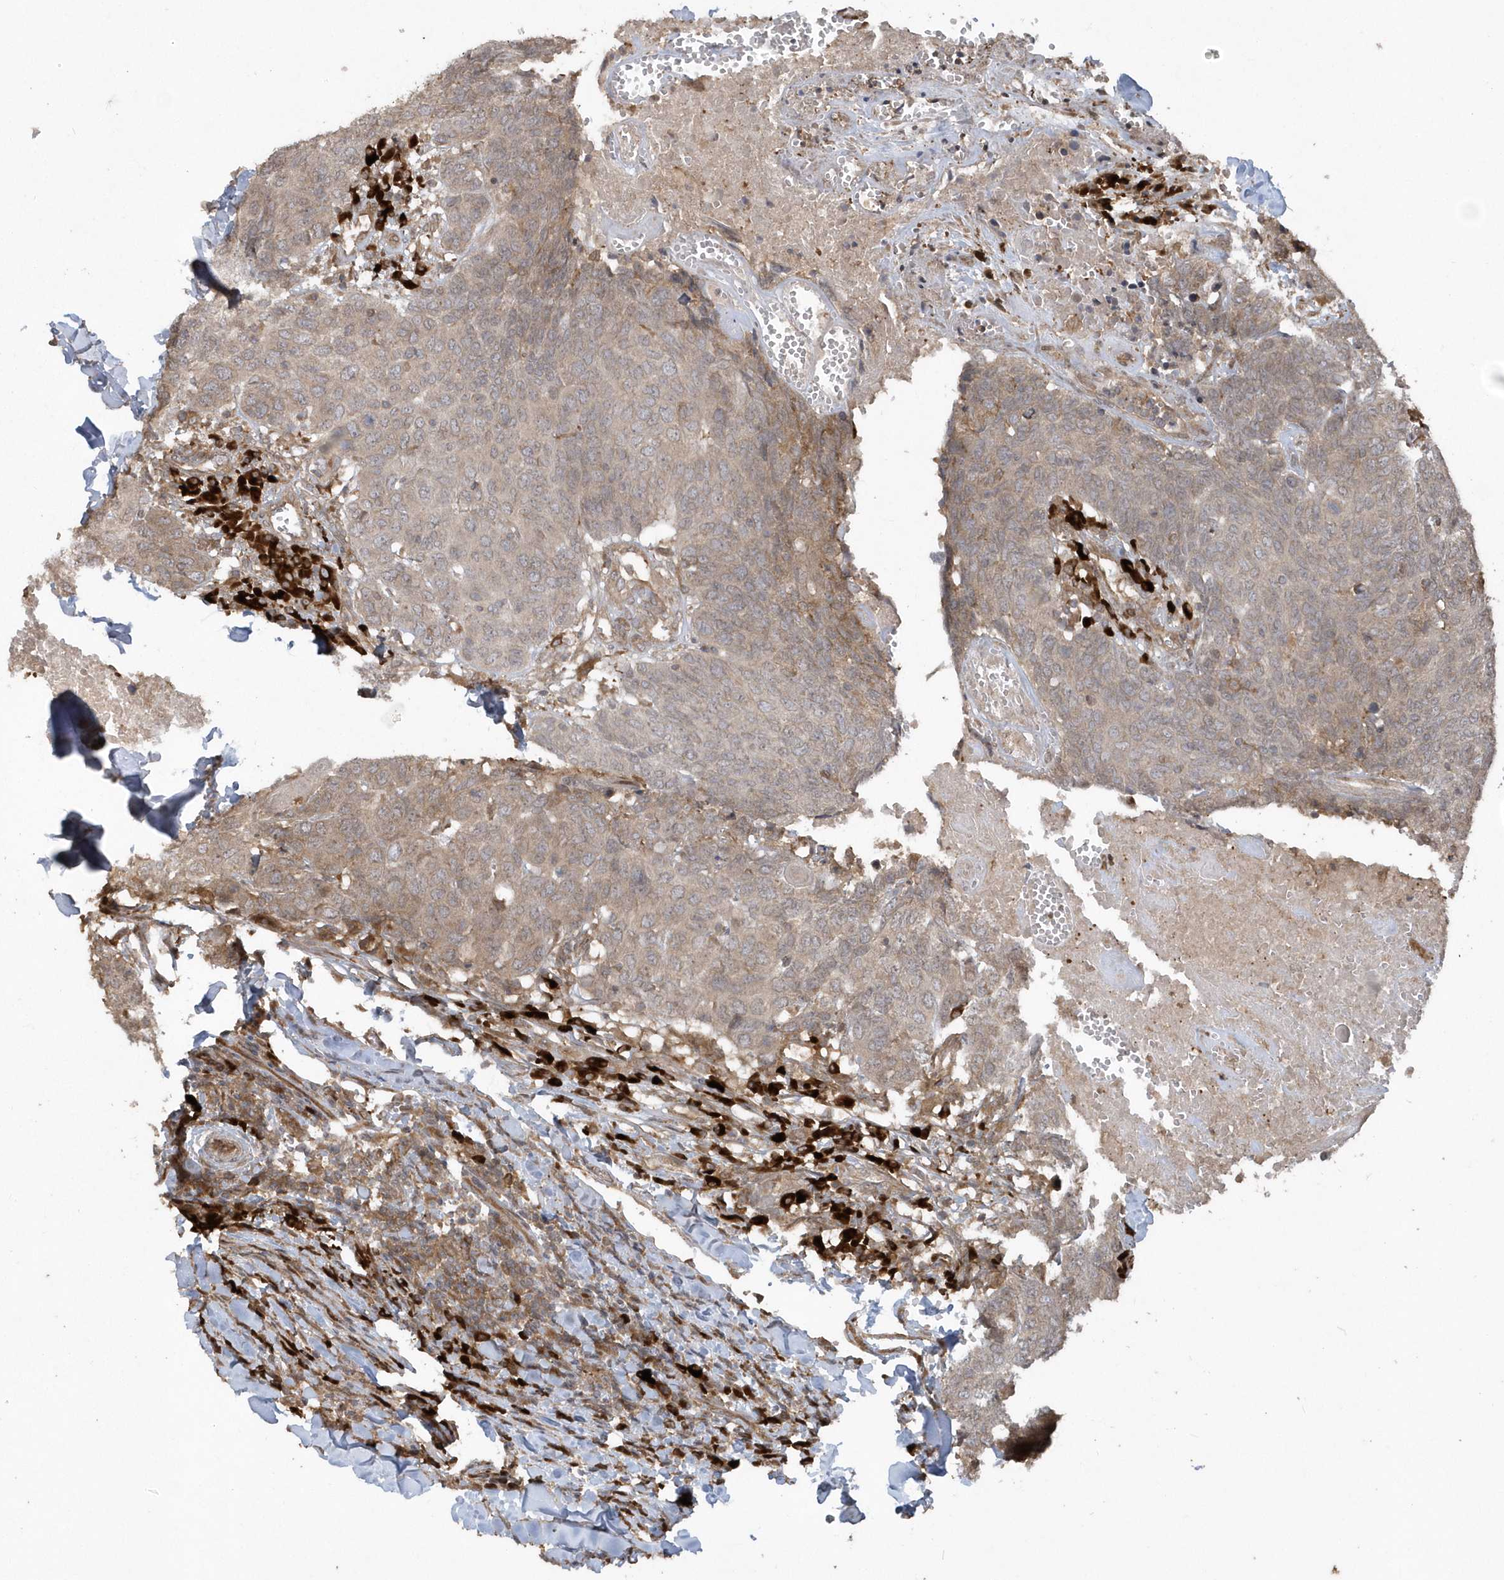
{"staining": {"intensity": "weak", "quantity": "<25%", "location": "cytoplasmic/membranous"}, "tissue": "head and neck cancer", "cell_type": "Tumor cells", "image_type": "cancer", "snomed": [{"axis": "morphology", "description": "Squamous cell carcinoma, NOS"}, {"axis": "topography", "description": "Head-Neck"}], "caption": "A histopathology image of human head and neck cancer is negative for staining in tumor cells. Nuclei are stained in blue.", "gene": "HERPUD1", "patient": {"sex": "male", "age": 66}}